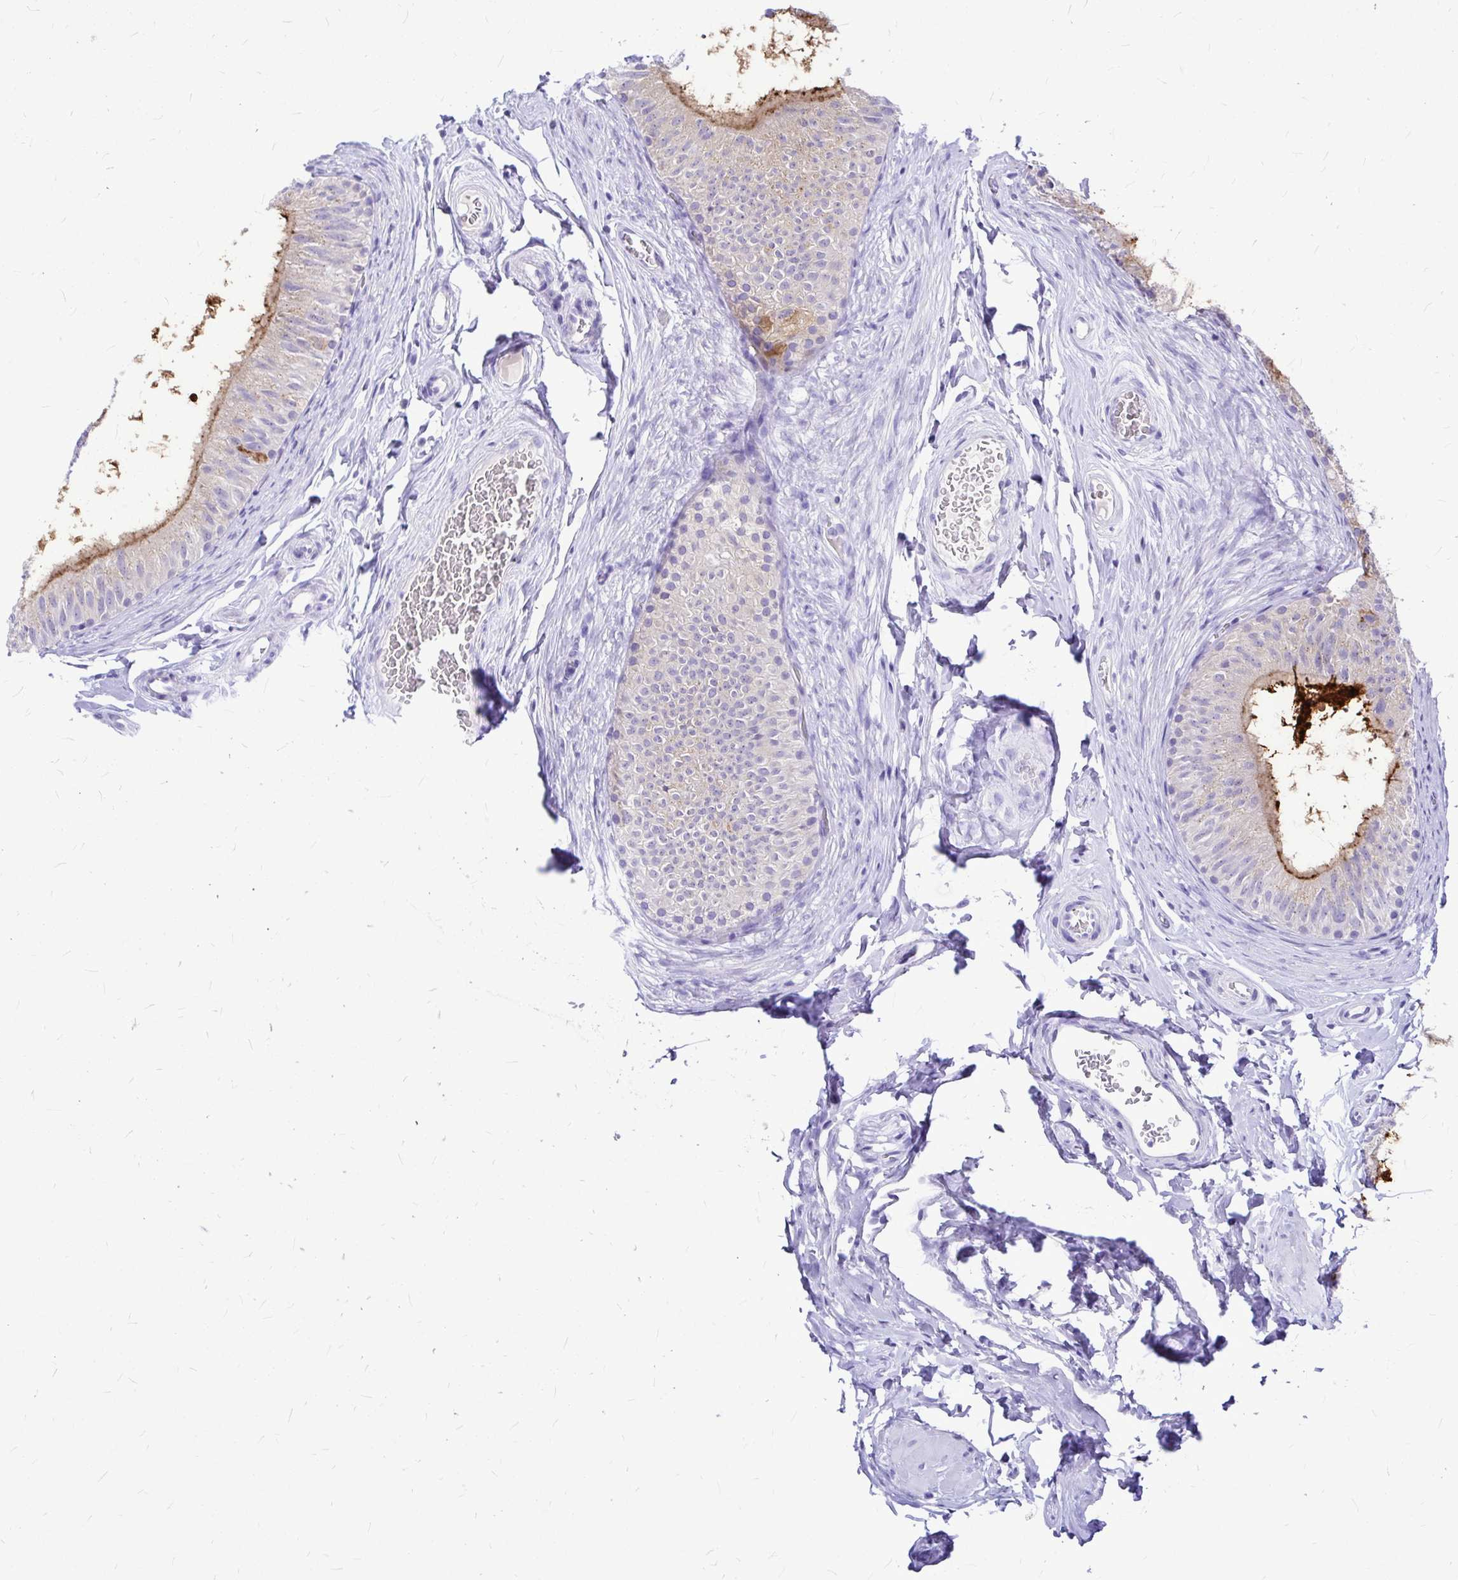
{"staining": {"intensity": "moderate", "quantity": "<25%", "location": "cytoplasmic/membranous"}, "tissue": "epididymis", "cell_type": "Glandular cells", "image_type": "normal", "snomed": [{"axis": "morphology", "description": "Normal tissue, NOS"}, {"axis": "topography", "description": "Epididymis, spermatic cord, NOS"}, {"axis": "topography", "description": "Epididymis"}], "caption": "Brown immunohistochemical staining in unremarkable epididymis exhibits moderate cytoplasmic/membranous positivity in about <25% of glandular cells.", "gene": "CLEC1B", "patient": {"sex": "male", "age": 31}}